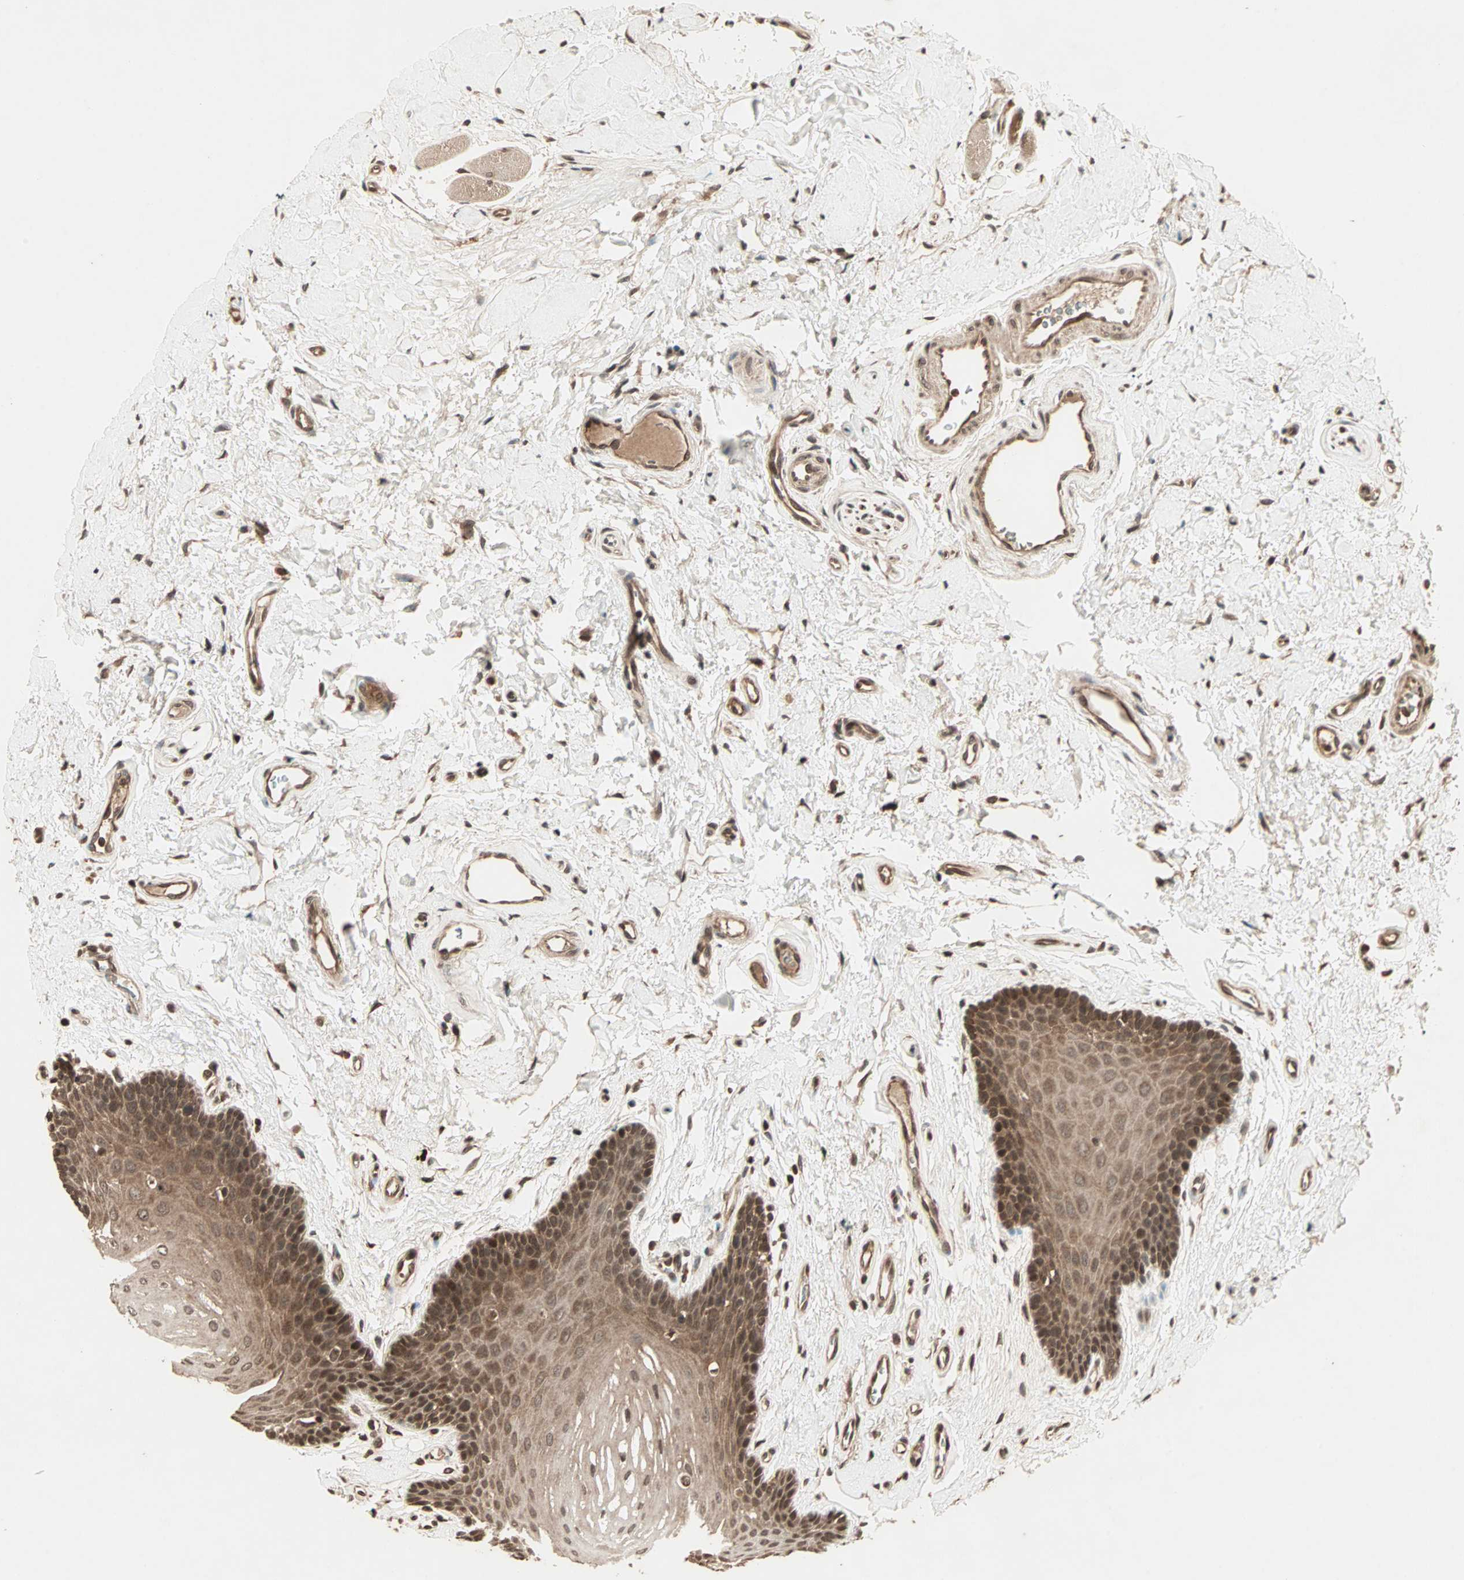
{"staining": {"intensity": "strong", "quantity": ">75%", "location": "cytoplasmic/membranous,nuclear"}, "tissue": "oral mucosa", "cell_type": "Squamous epithelial cells", "image_type": "normal", "snomed": [{"axis": "morphology", "description": "Normal tissue, NOS"}, {"axis": "topography", "description": "Oral tissue"}], "caption": "Approximately >75% of squamous epithelial cells in unremarkable oral mucosa exhibit strong cytoplasmic/membranous,nuclear protein positivity as visualized by brown immunohistochemical staining.", "gene": "RFFL", "patient": {"sex": "male", "age": 62}}